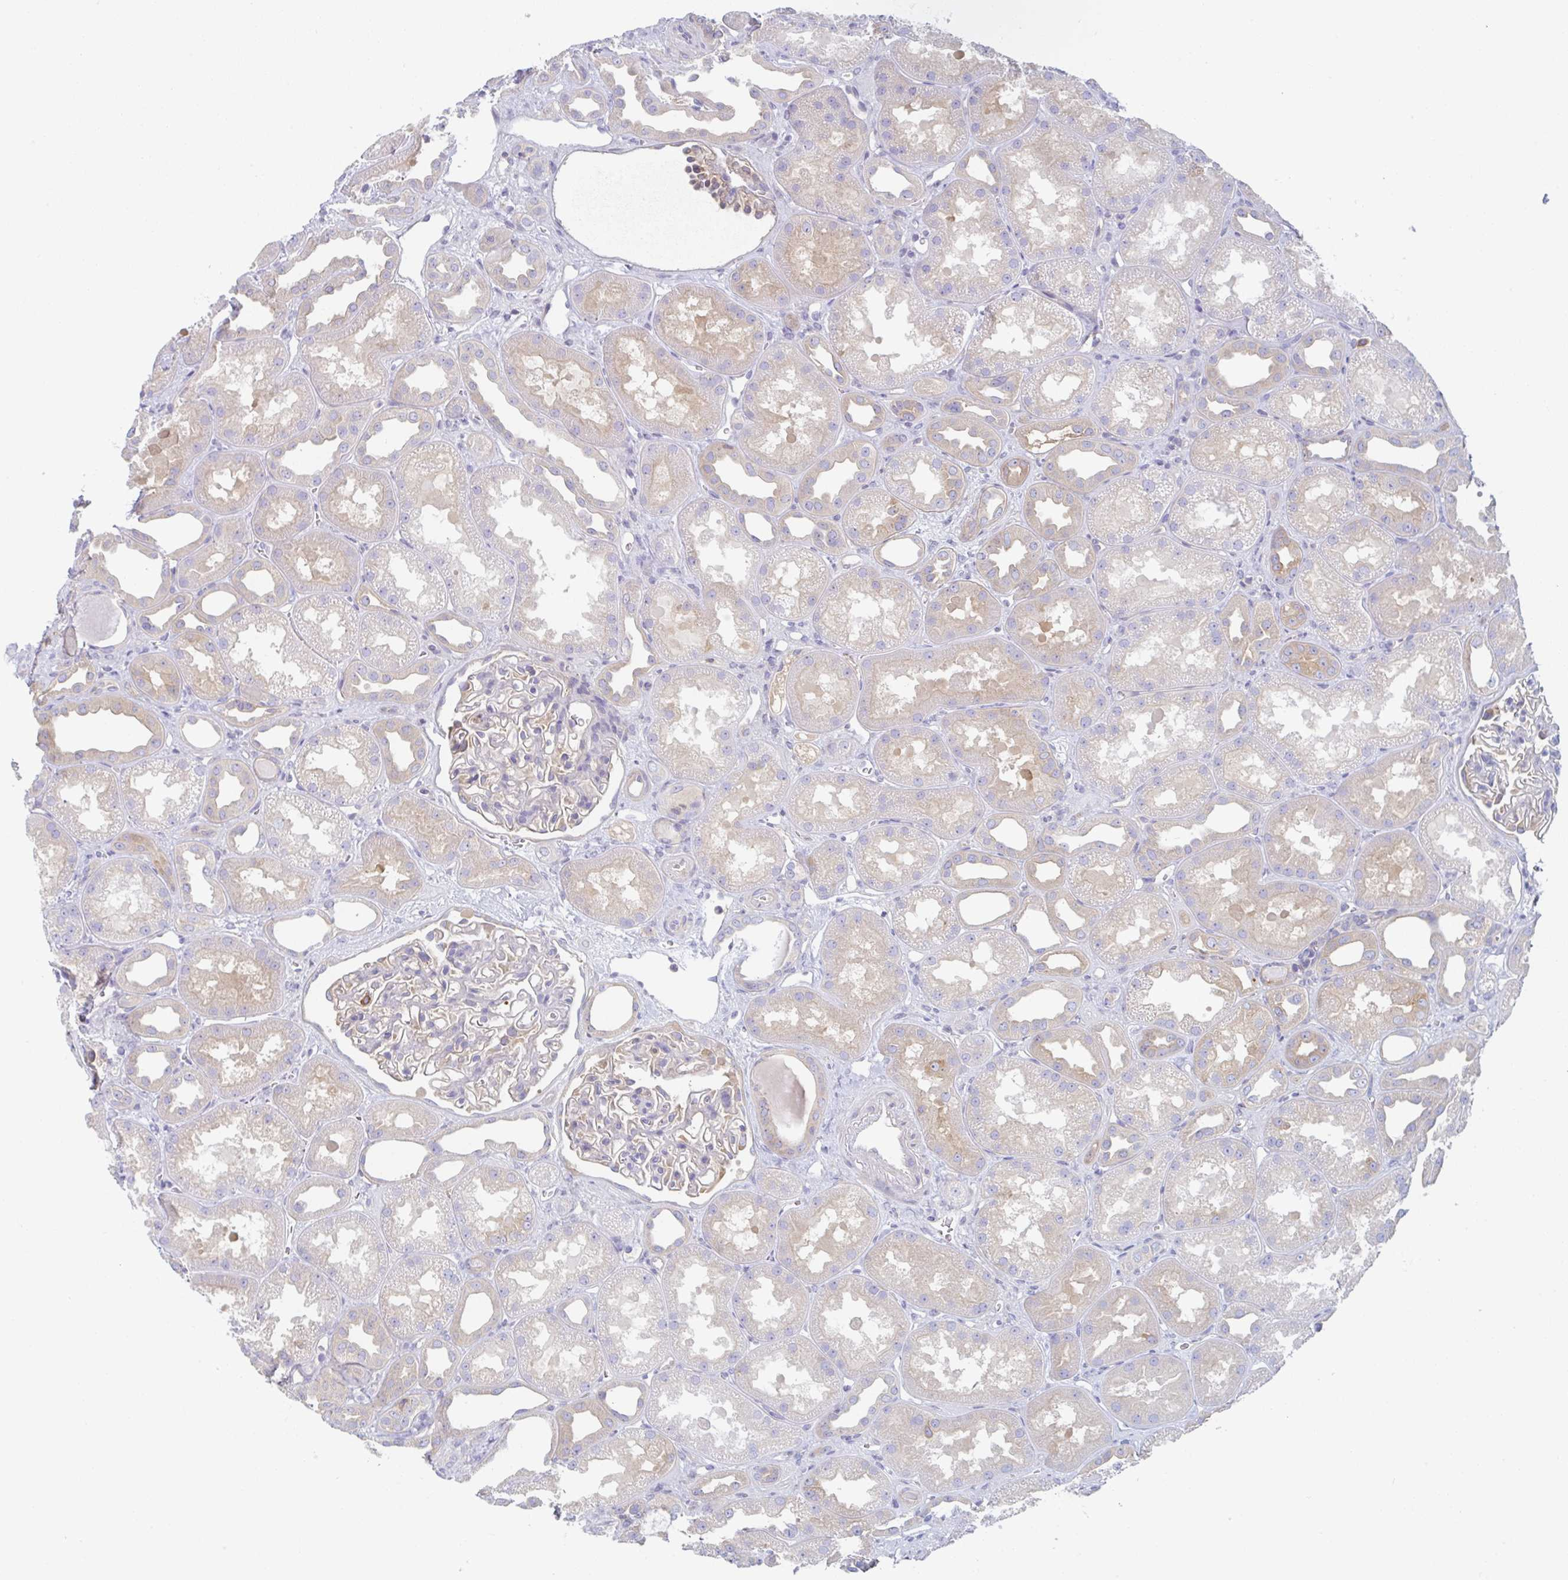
{"staining": {"intensity": "weak", "quantity": "<25%", "location": "cytoplasmic/membranous"}, "tissue": "kidney", "cell_type": "Cells in glomeruli", "image_type": "normal", "snomed": [{"axis": "morphology", "description": "Normal tissue, NOS"}, {"axis": "topography", "description": "Kidney"}], "caption": "This is a image of immunohistochemistry (IHC) staining of unremarkable kidney, which shows no expression in cells in glomeruli. Nuclei are stained in blue.", "gene": "AMPD2", "patient": {"sex": "male", "age": 61}}